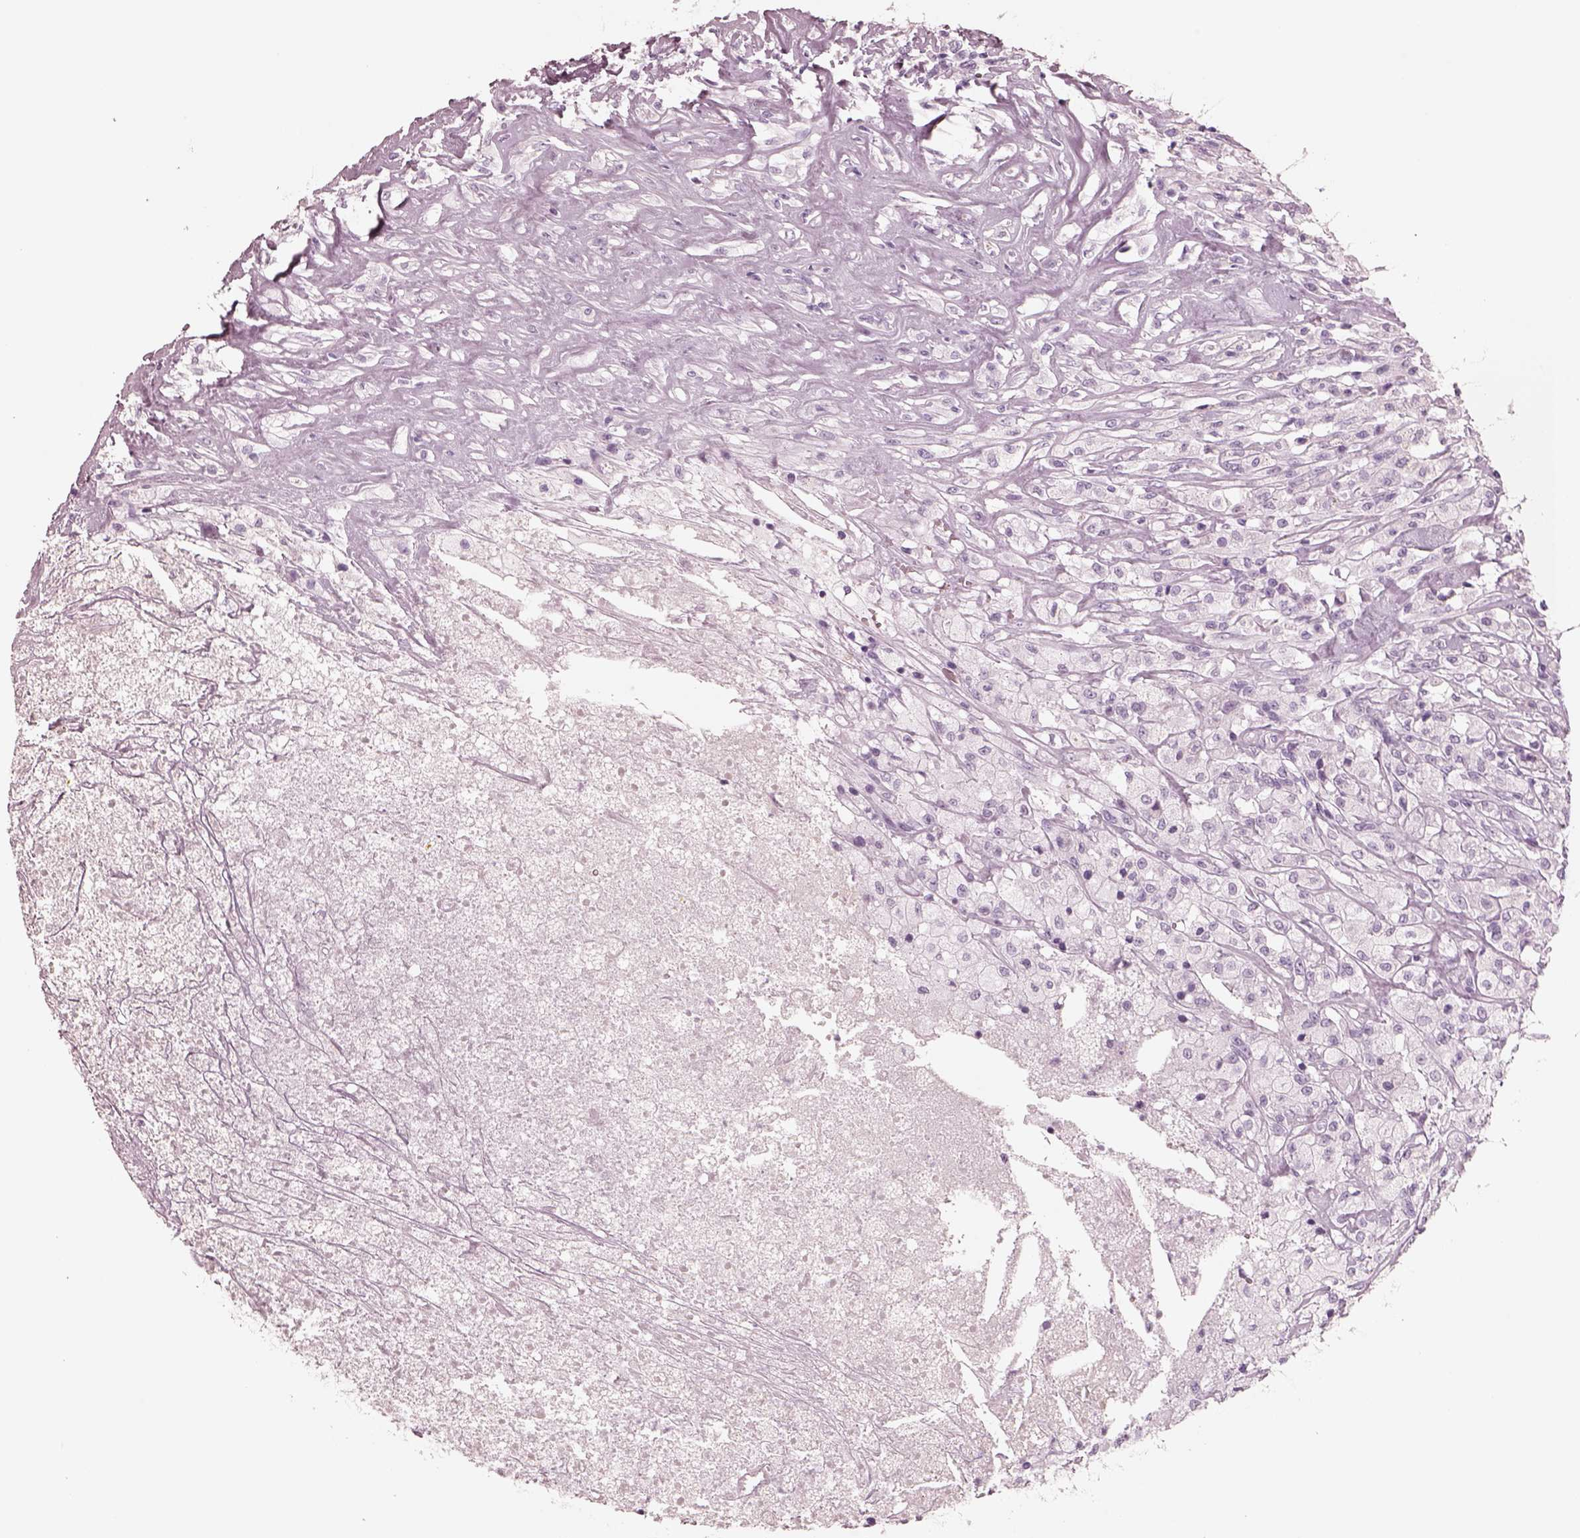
{"staining": {"intensity": "negative", "quantity": "none", "location": "none"}, "tissue": "testis cancer", "cell_type": "Tumor cells", "image_type": "cancer", "snomed": [{"axis": "morphology", "description": "Necrosis, NOS"}, {"axis": "morphology", "description": "Carcinoma, Embryonal, NOS"}, {"axis": "topography", "description": "Testis"}], "caption": "An immunohistochemistry histopathology image of testis cancer (embryonal carcinoma) is shown. There is no staining in tumor cells of testis cancer (embryonal carcinoma). Nuclei are stained in blue.", "gene": "ELANE", "patient": {"sex": "male", "age": 19}}